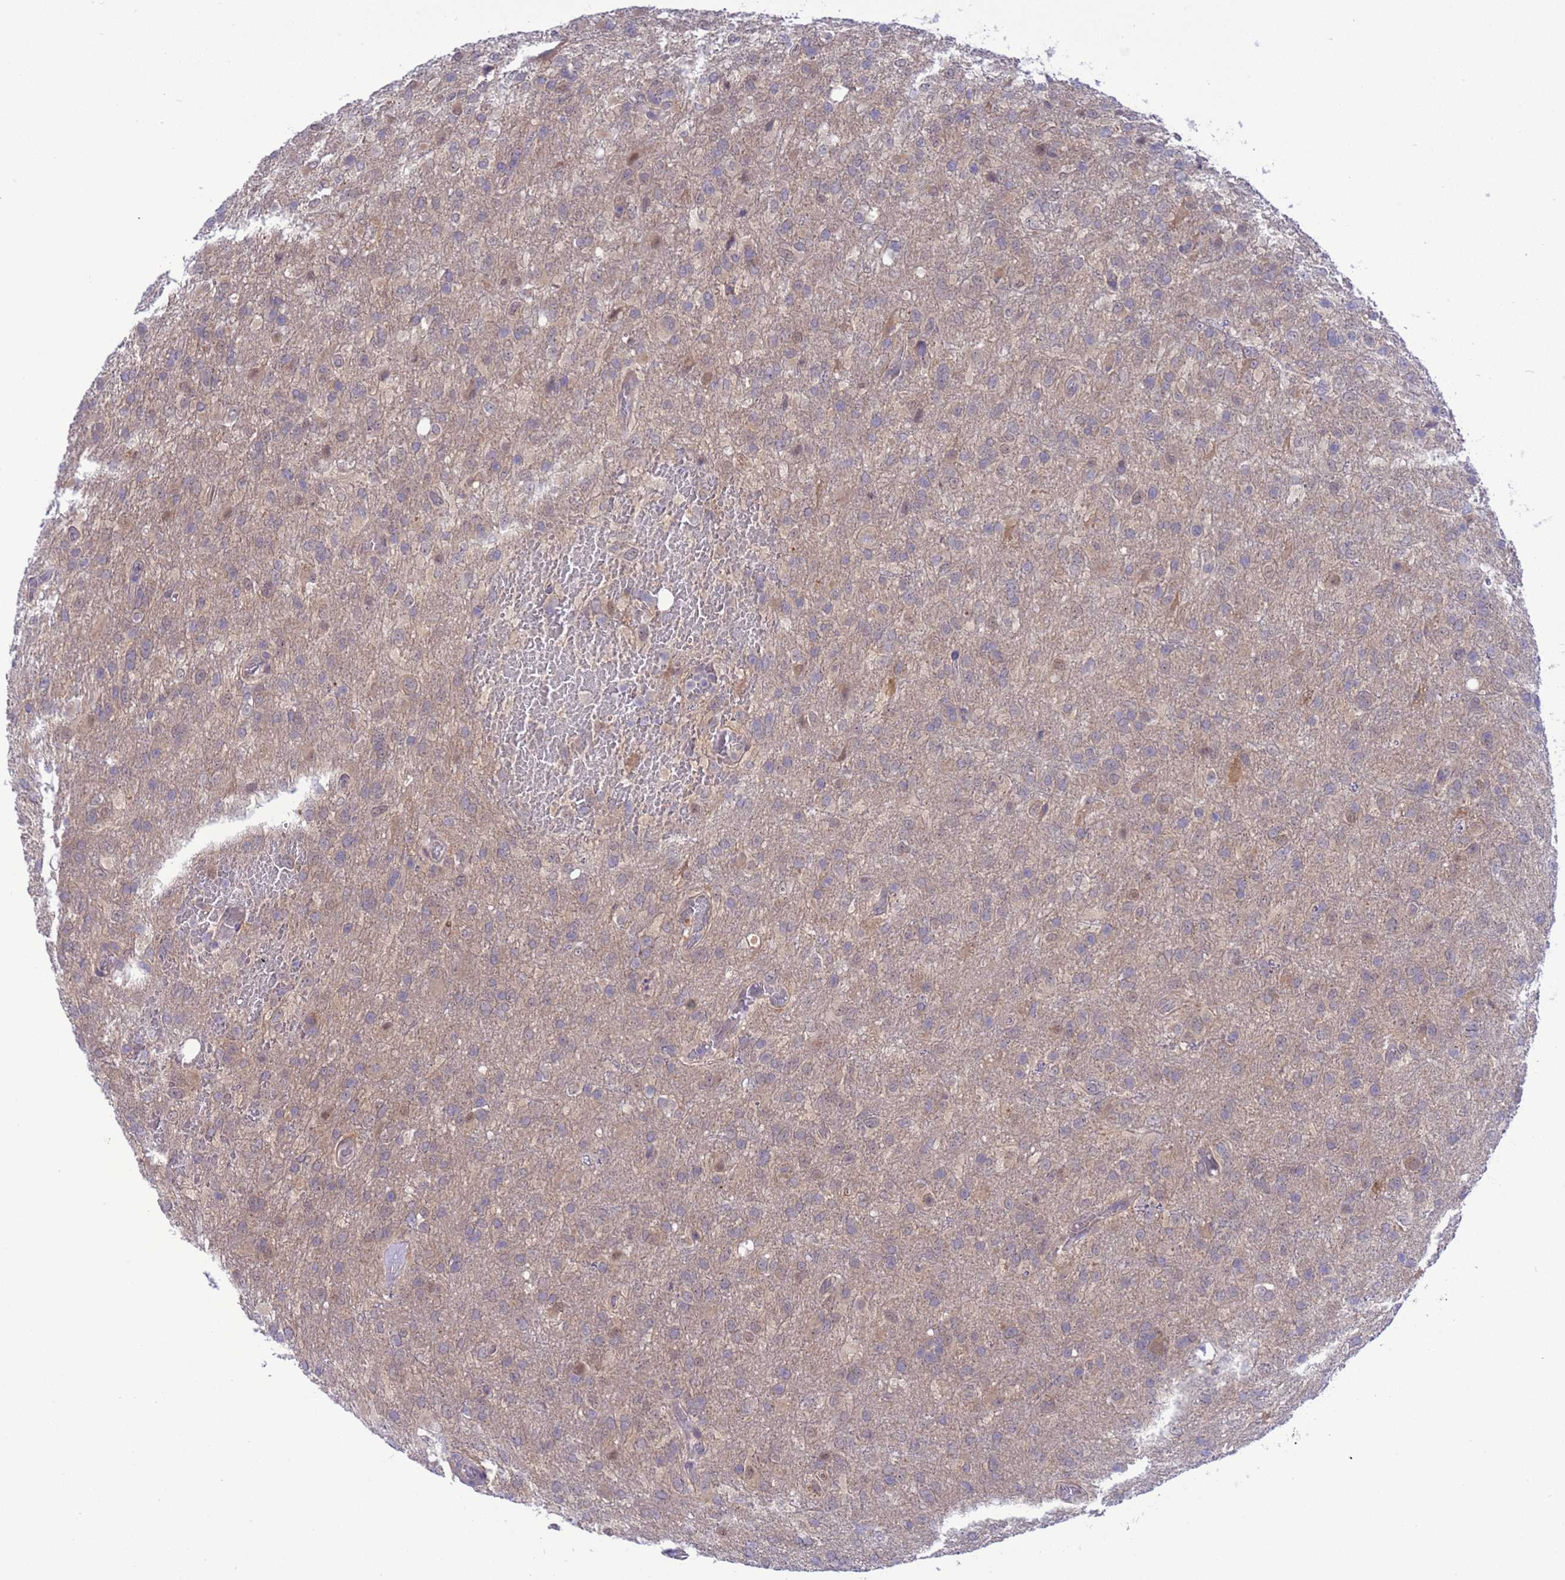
{"staining": {"intensity": "weak", "quantity": "<25%", "location": "cytoplasmic/membranous,nuclear"}, "tissue": "glioma", "cell_type": "Tumor cells", "image_type": "cancer", "snomed": [{"axis": "morphology", "description": "Glioma, malignant, High grade"}, {"axis": "topography", "description": "Brain"}], "caption": "This is a image of immunohistochemistry (IHC) staining of glioma, which shows no expression in tumor cells.", "gene": "ZNF461", "patient": {"sex": "female", "age": 74}}